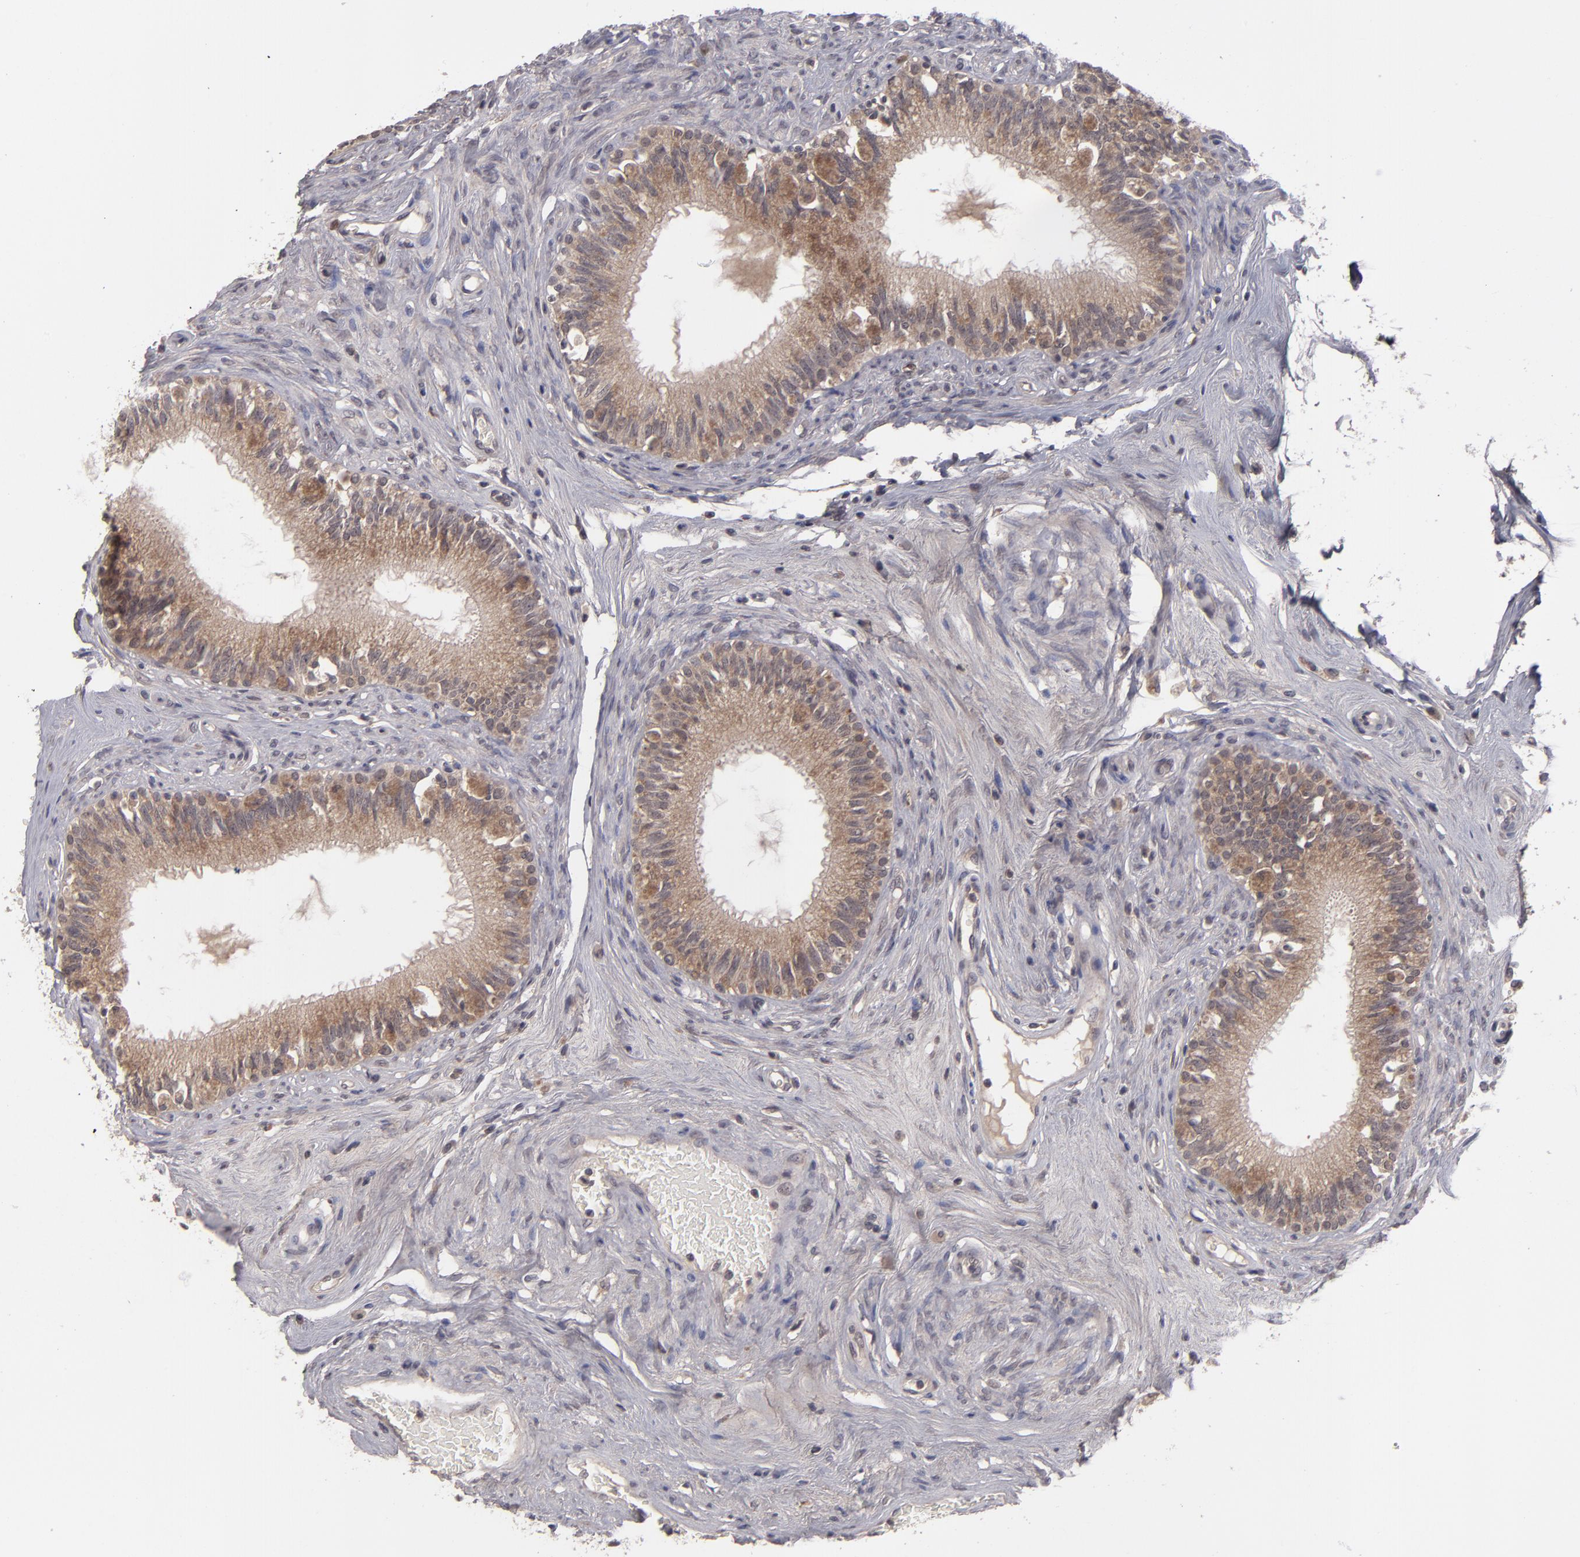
{"staining": {"intensity": "moderate", "quantity": ">75%", "location": "cytoplasmic/membranous"}, "tissue": "epididymis", "cell_type": "Glandular cells", "image_type": "normal", "snomed": [{"axis": "morphology", "description": "Normal tissue, NOS"}, {"axis": "morphology", "description": "Inflammation, NOS"}, {"axis": "topography", "description": "Epididymis"}], "caption": "A medium amount of moderate cytoplasmic/membranous expression is identified in about >75% of glandular cells in benign epididymis.", "gene": "TYMS", "patient": {"sex": "male", "age": 84}}